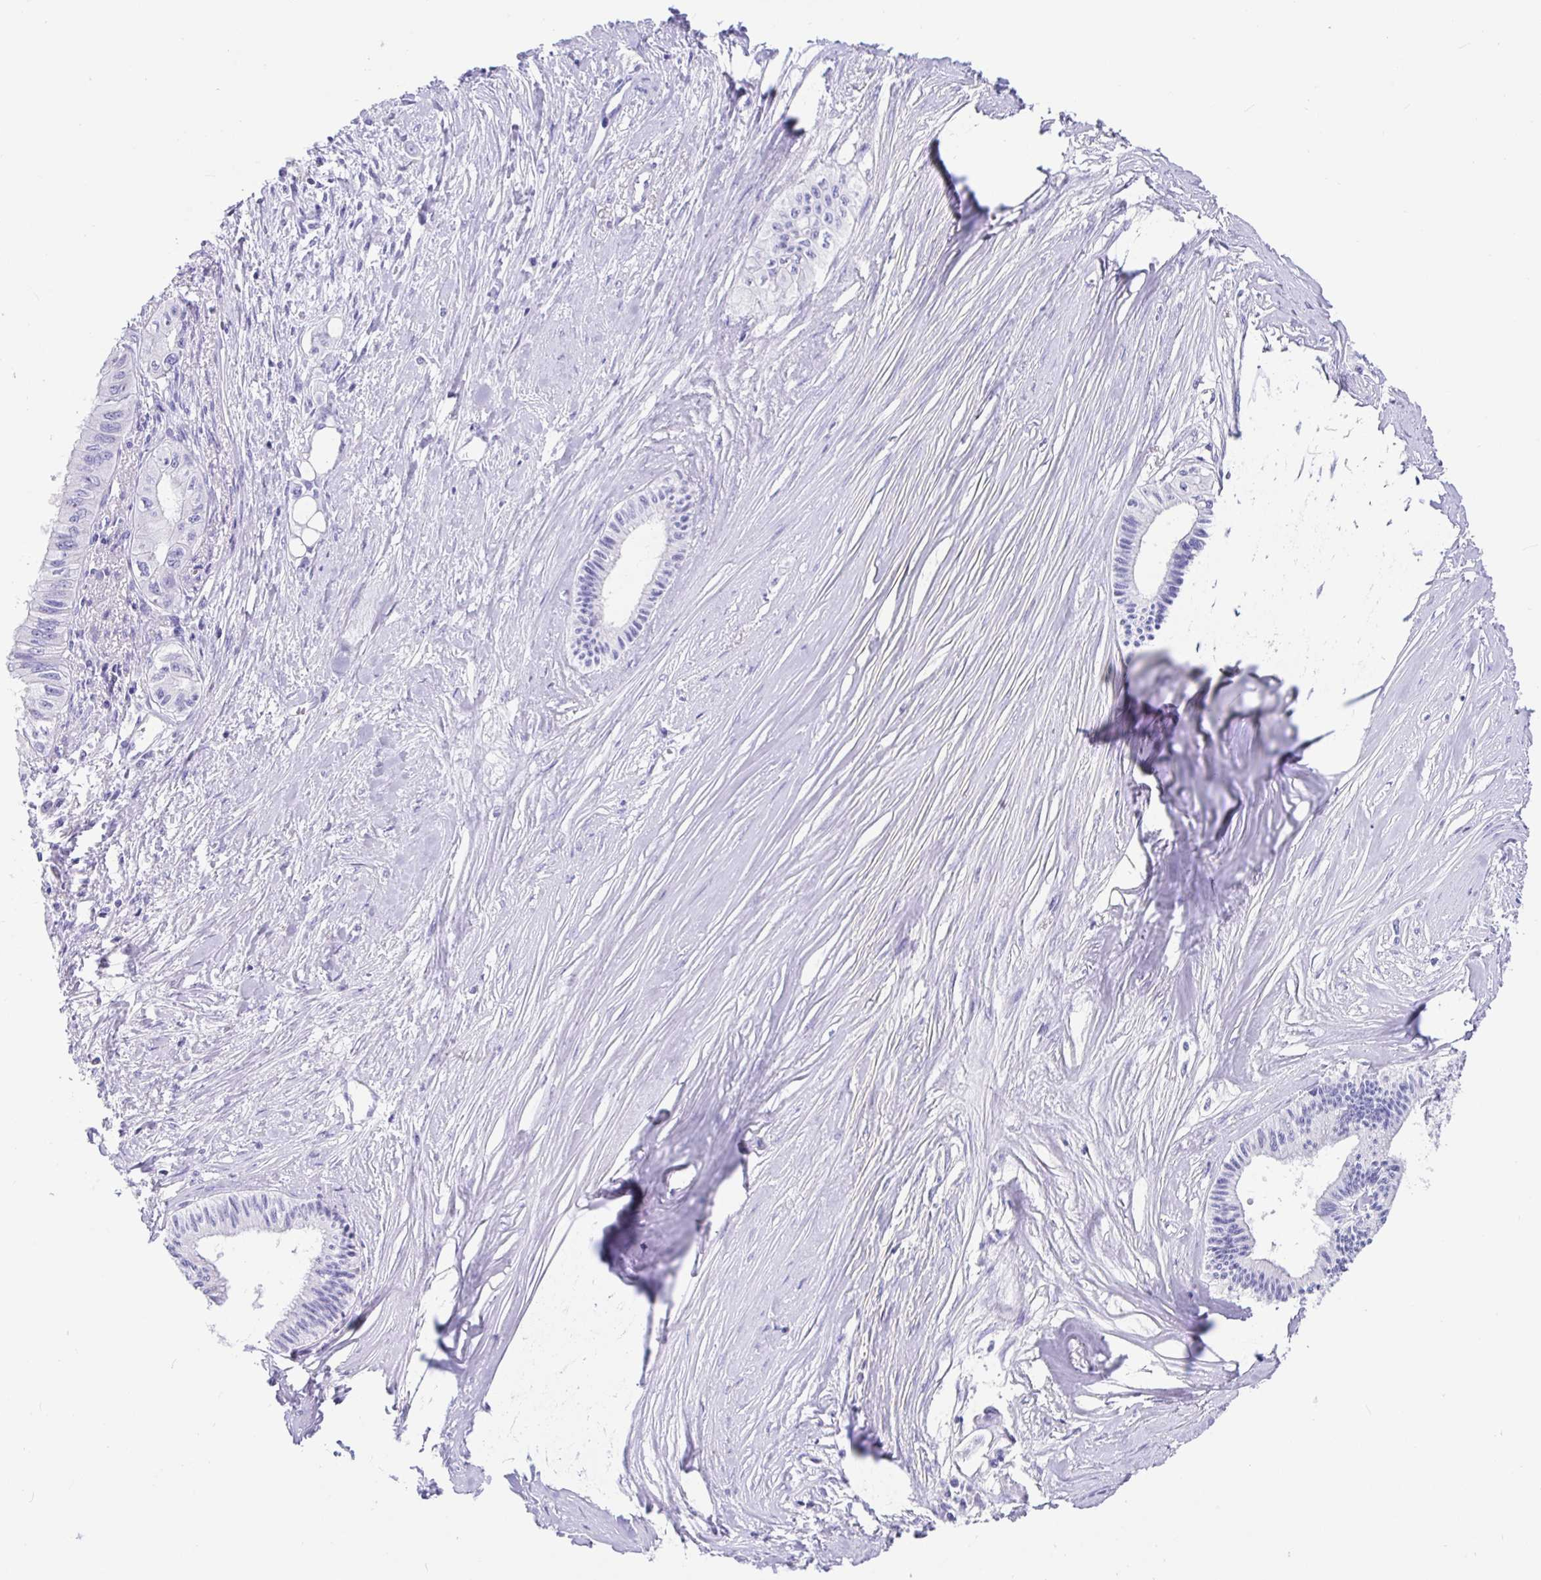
{"staining": {"intensity": "negative", "quantity": "none", "location": "none"}, "tissue": "pancreatic cancer", "cell_type": "Tumor cells", "image_type": "cancer", "snomed": [{"axis": "morphology", "description": "Adenocarcinoma, NOS"}, {"axis": "topography", "description": "Pancreas"}], "caption": "Photomicrograph shows no protein staining in tumor cells of pancreatic cancer tissue.", "gene": "PRAMEF19", "patient": {"sex": "male", "age": 71}}